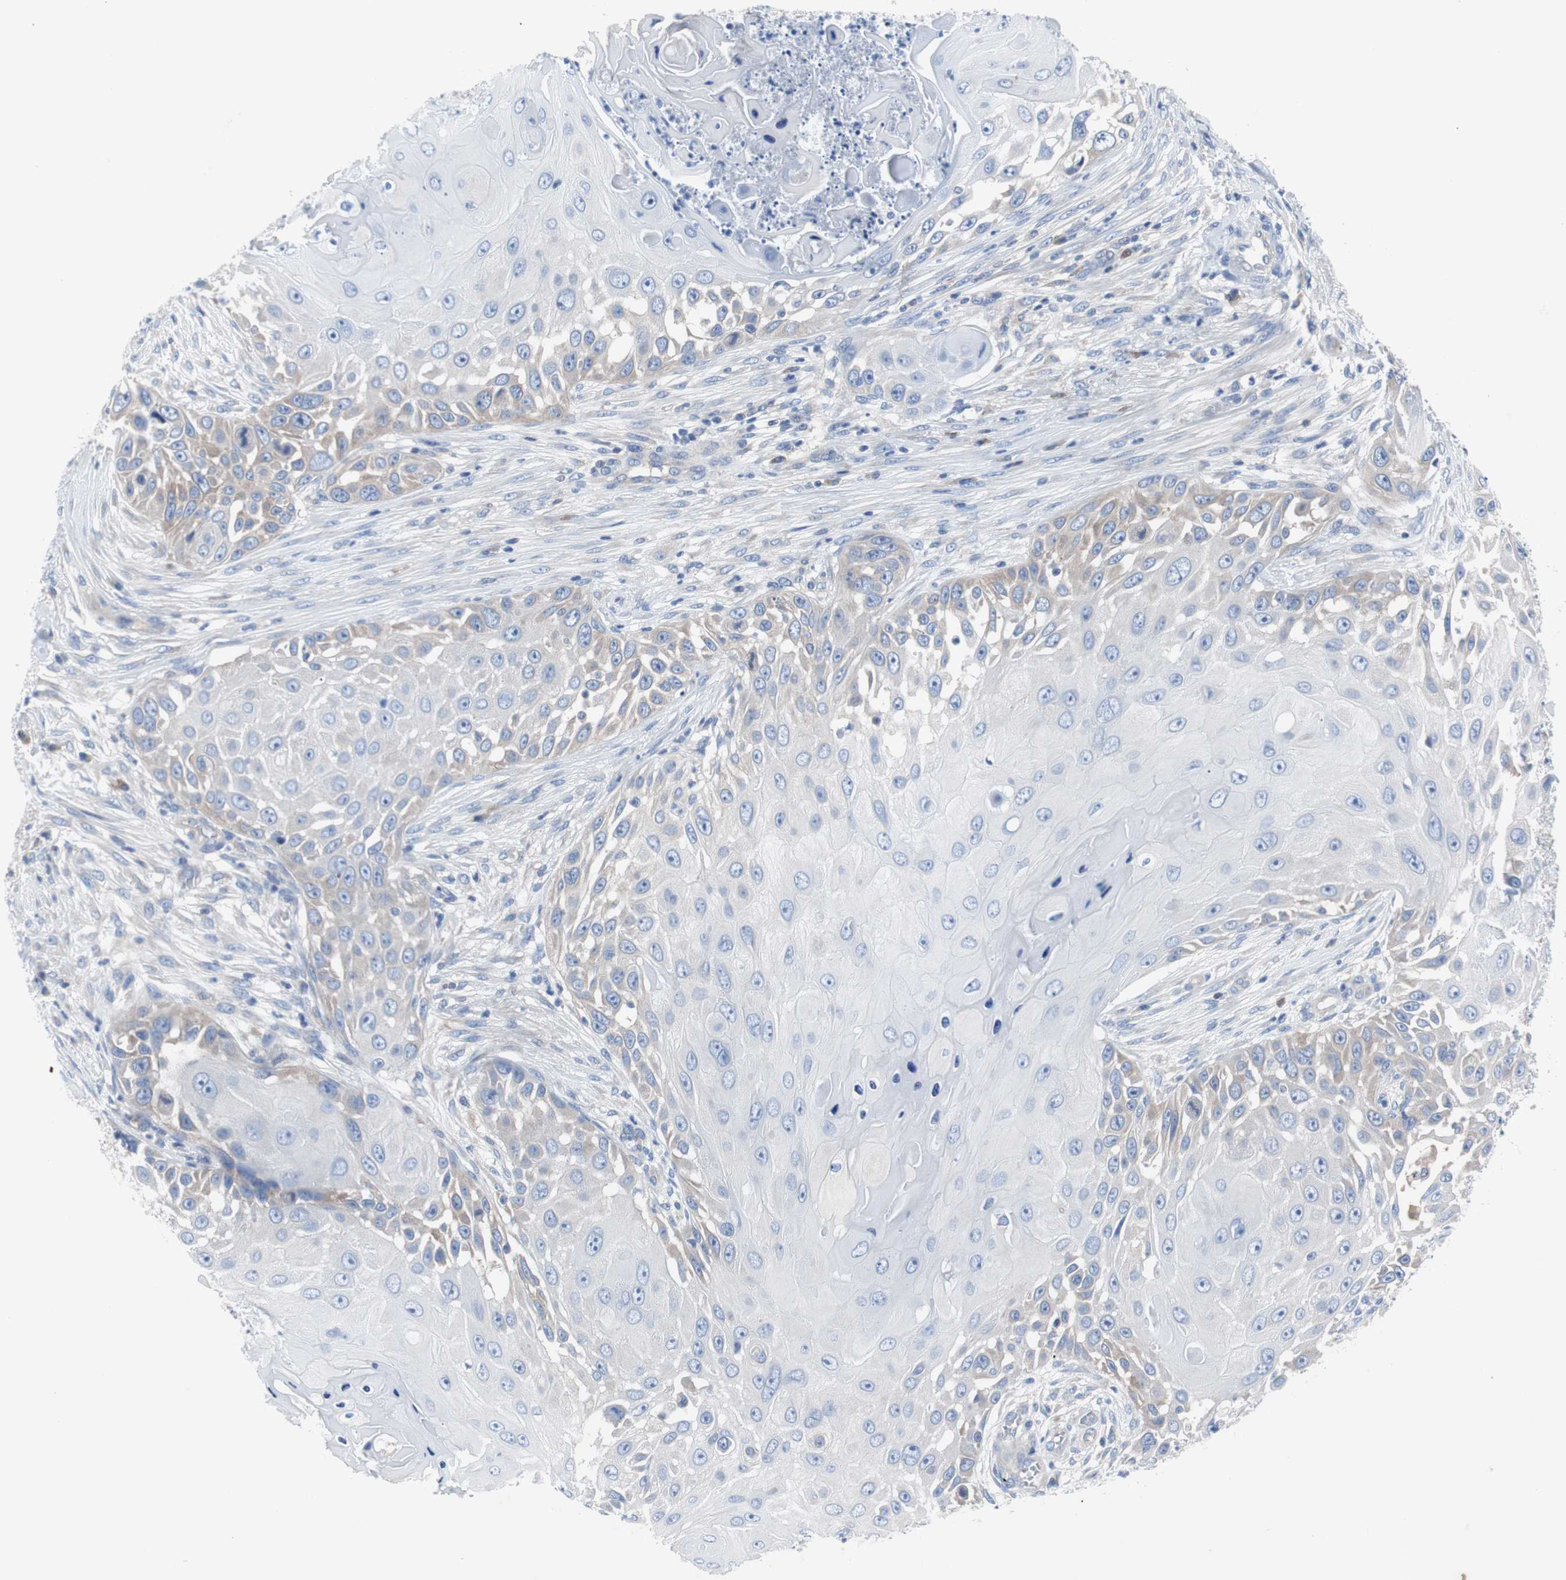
{"staining": {"intensity": "weak", "quantity": "<25%", "location": "cytoplasmic/membranous"}, "tissue": "skin cancer", "cell_type": "Tumor cells", "image_type": "cancer", "snomed": [{"axis": "morphology", "description": "Squamous cell carcinoma, NOS"}, {"axis": "topography", "description": "Skin"}], "caption": "Tumor cells are negative for protein expression in human skin squamous cell carcinoma.", "gene": "EEF2K", "patient": {"sex": "female", "age": 44}}